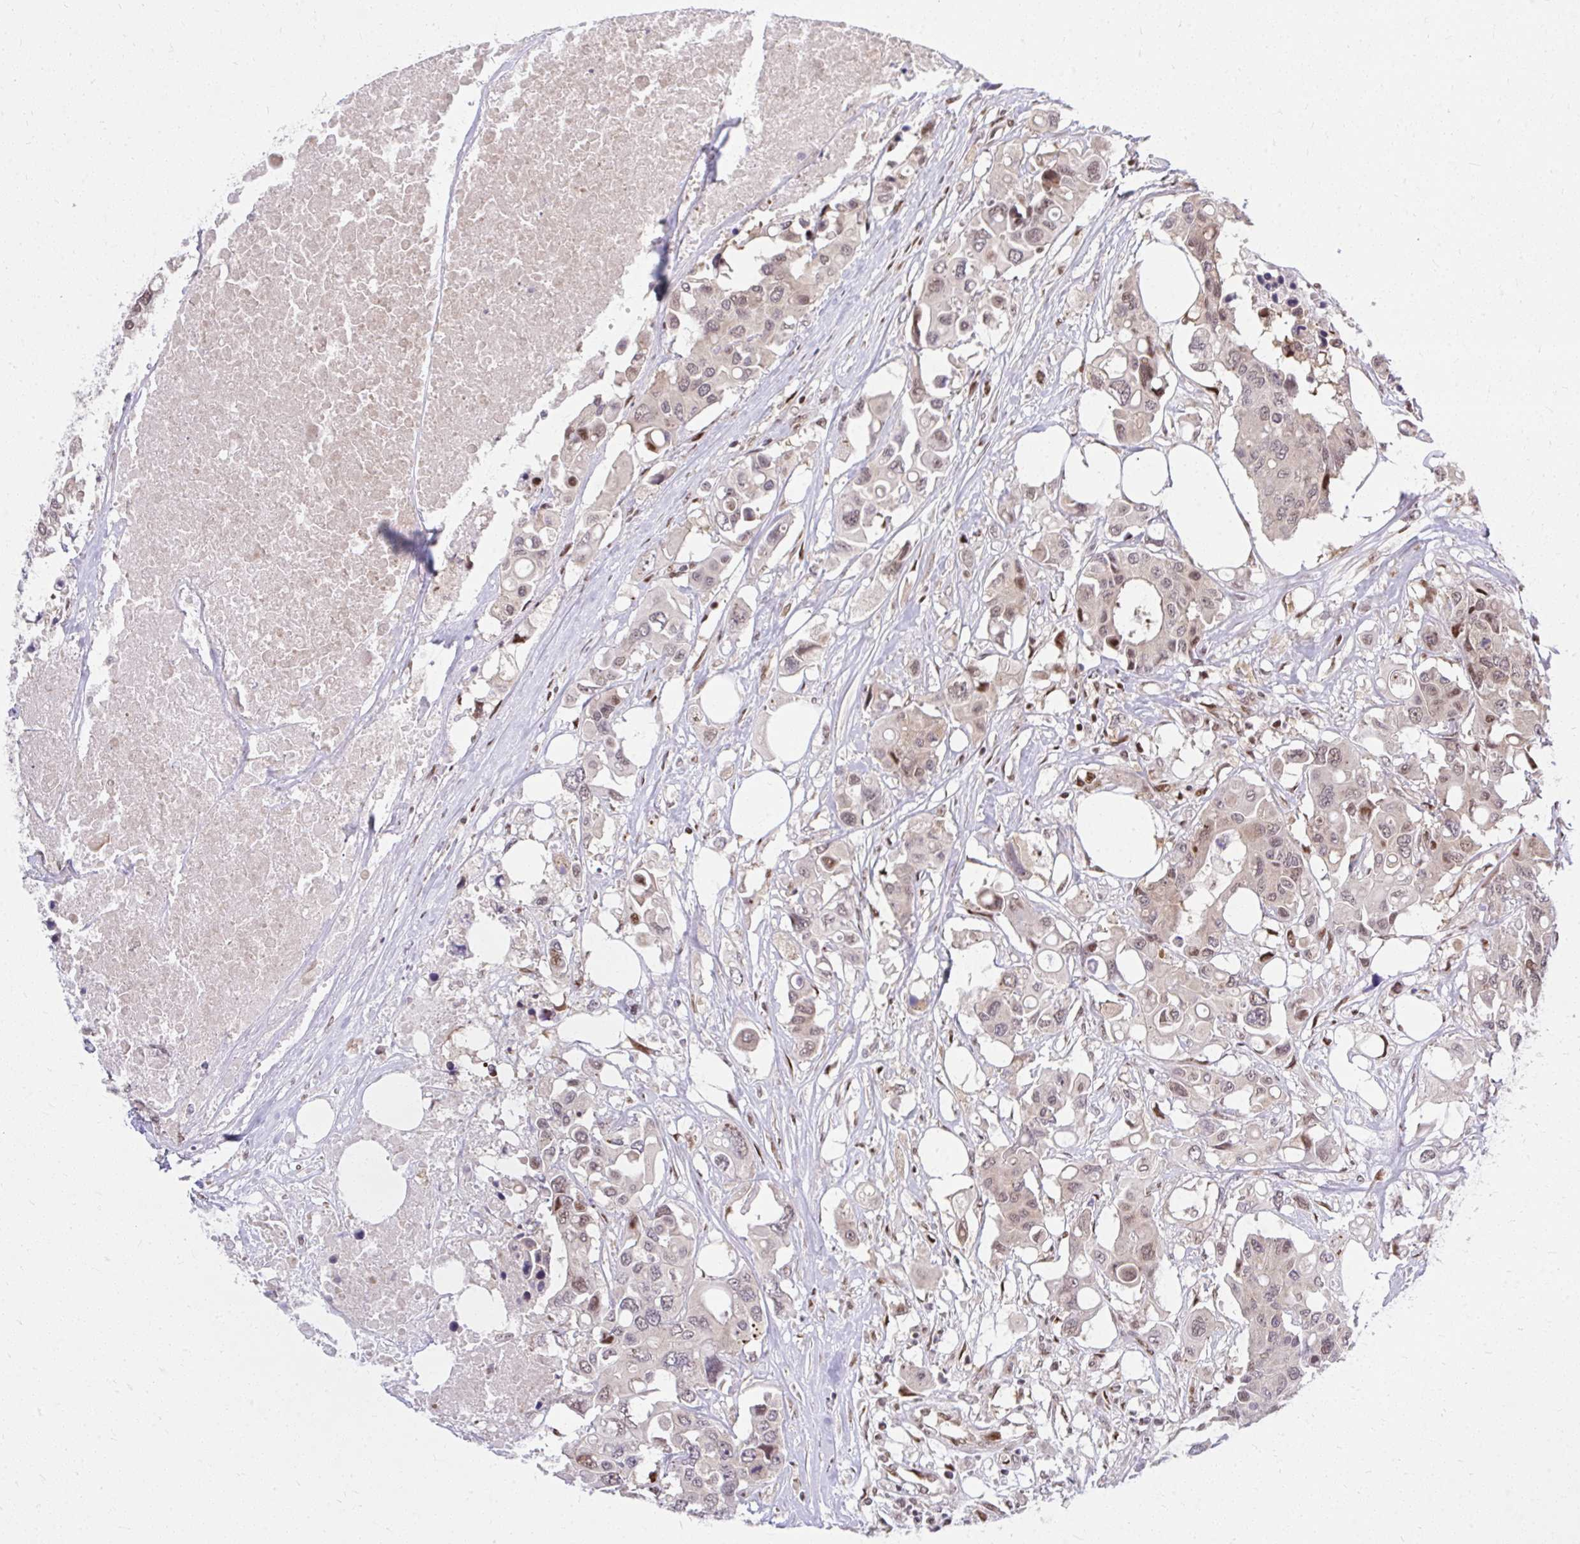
{"staining": {"intensity": "weak", "quantity": "25%-75%", "location": "nuclear"}, "tissue": "colorectal cancer", "cell_type": "Tumor cells", "image_type": "cancer", "snomed": [{"axis": "morphology", "description": "Adenocarcinoma, NOS"}, {"axis": "topography", "description": "Colon"}], "caption": "Immunohistochemistry (IHC) image of adenocarcinoma (colorectal) stained for a protein (brown), which demonstrates low levels of weak nuclear expression in about 25%-75% of tumor cells.", "gene": "PIGY", "patient": {"sex": "male", "age": 77}}